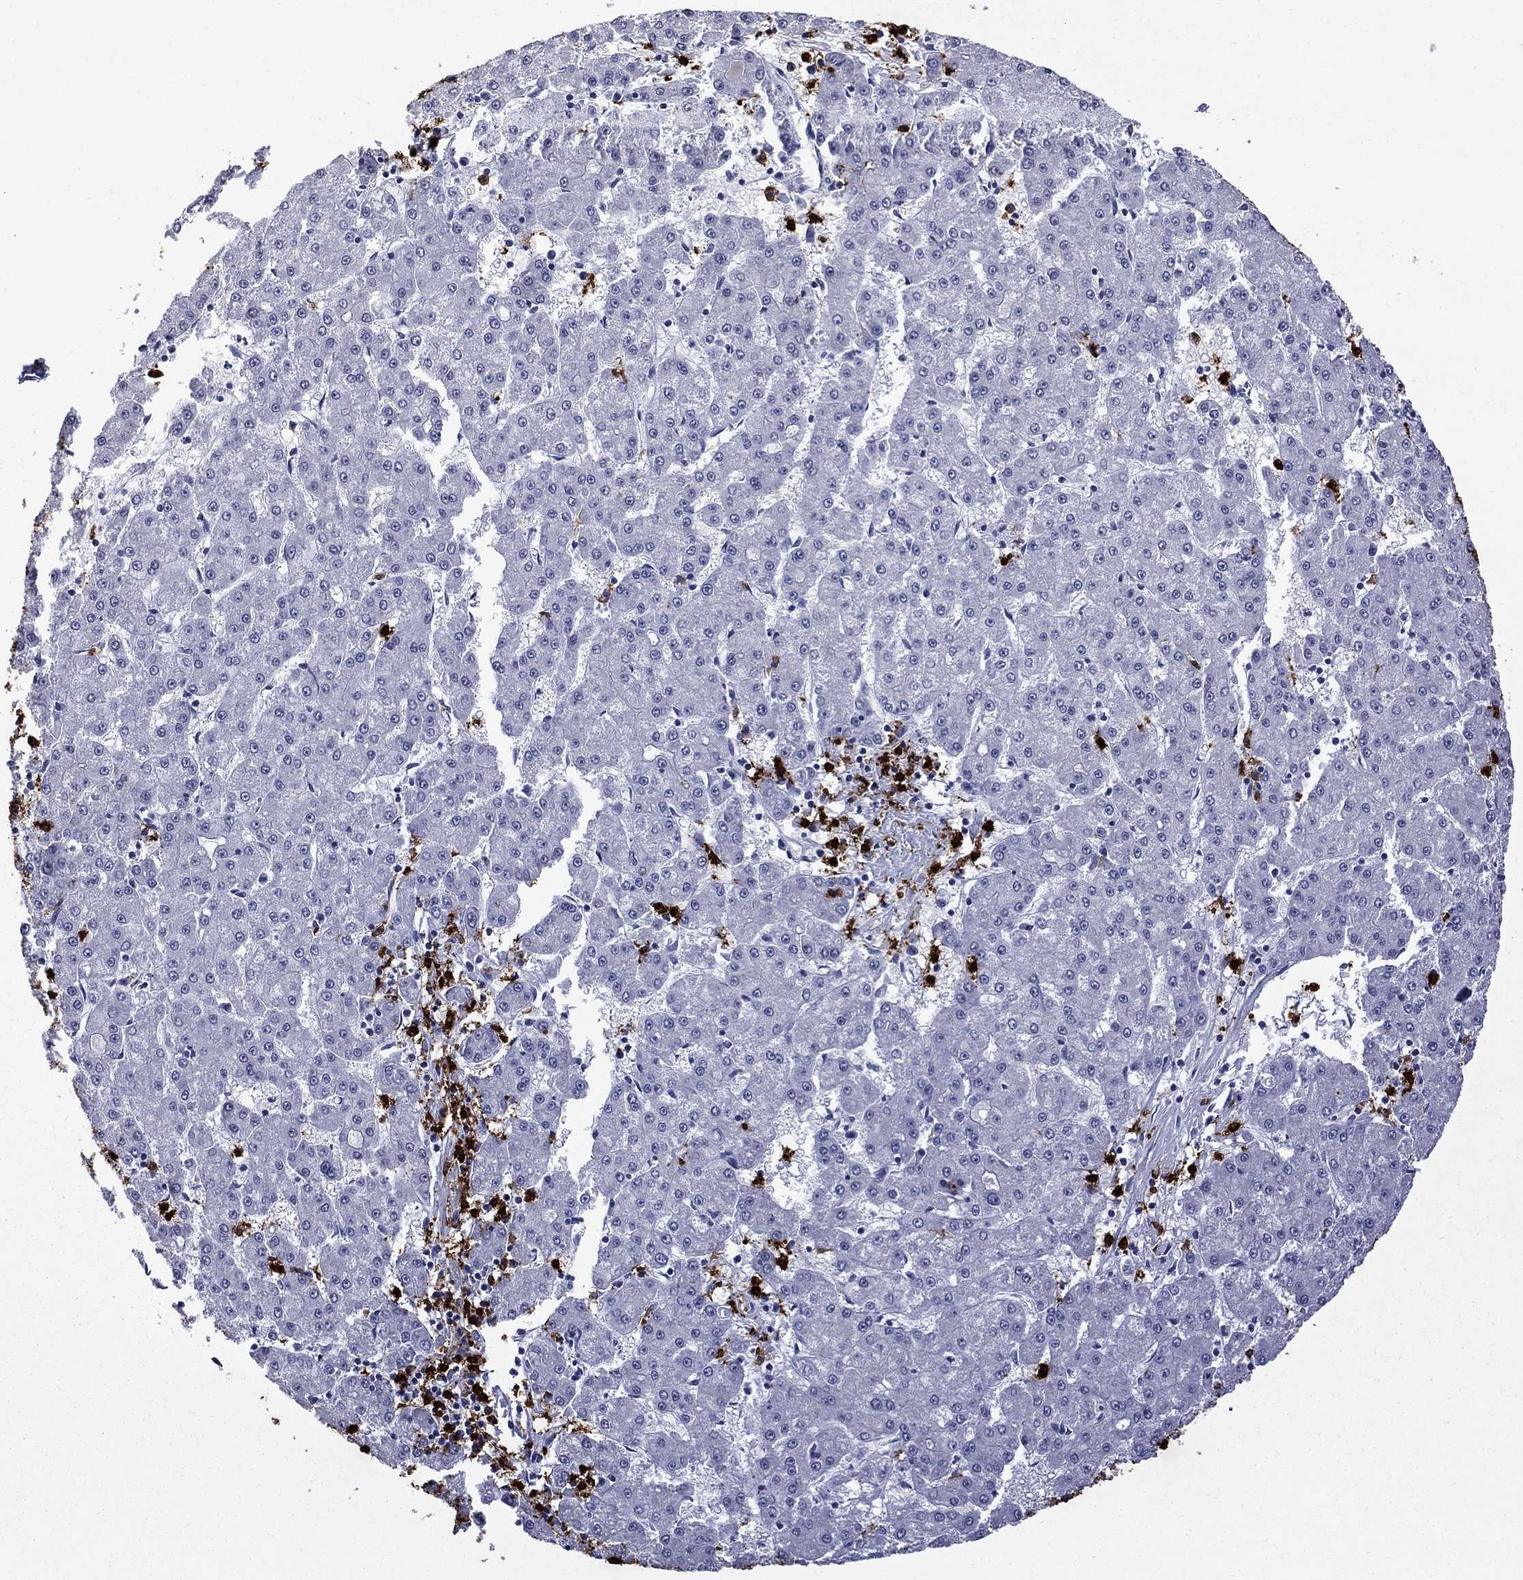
{"staining": {"intensity": "negative", "quantity": "none", "location": "none"}, "tissue": "liver cancer", "cell_type": "Tumor cells", "image_type": "cancer", "snomed": [{"axis": "morphology", "description": "Carcinoma, Hepatocellular, NOS"}, {"axis": "topography", "description": "Liver"}], "caption": "Tumor cells show no significant protein staining in liver hepatocellular carcinoma.", "gene": "TRIM29", "patient": {"sex": "male", "age": 73}}